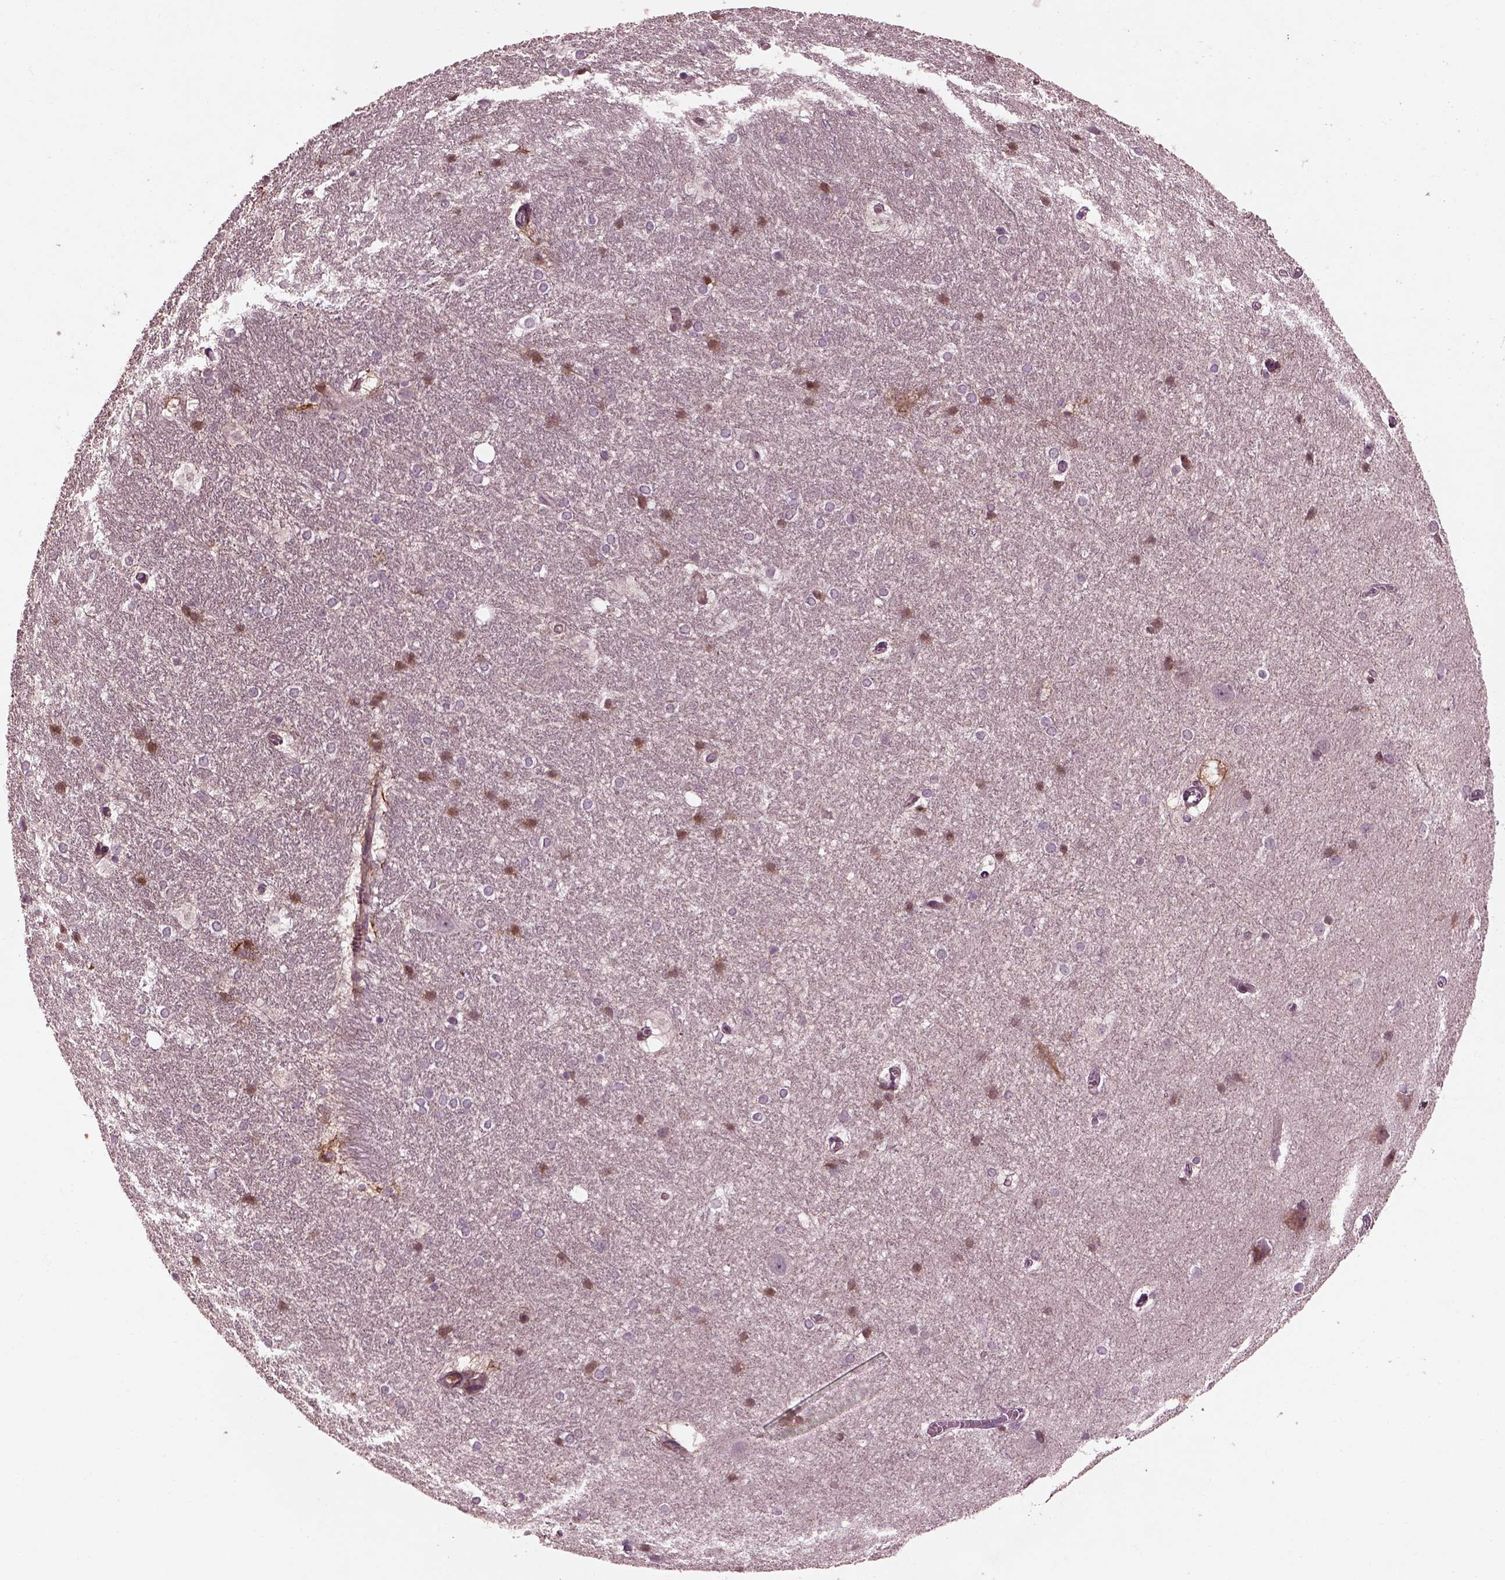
{"staining": {"intensity": "weak", "quantity": "<25%", "location": "cytoplasmic/membranous"}, "tissue": "hippocampus", "cell_type": "Glial cells", "image_type": "normal", "snomed": [{"axis": "morphology", "description": "Normal tissue, NOS"}, {"axis": "topography", "description": "Cerebral cortex"}, {"axis": "topography", "description": "Hippocampus"}], "caption": "Immunohistochemistry (IHC) micrograph of benign hippocampus stained for a protein (brown), which shows no expression in glial cells. Nuclei are stained in blue.", "gene": "EFEMP1", "patient": {"sex": "female", "age": 19}}